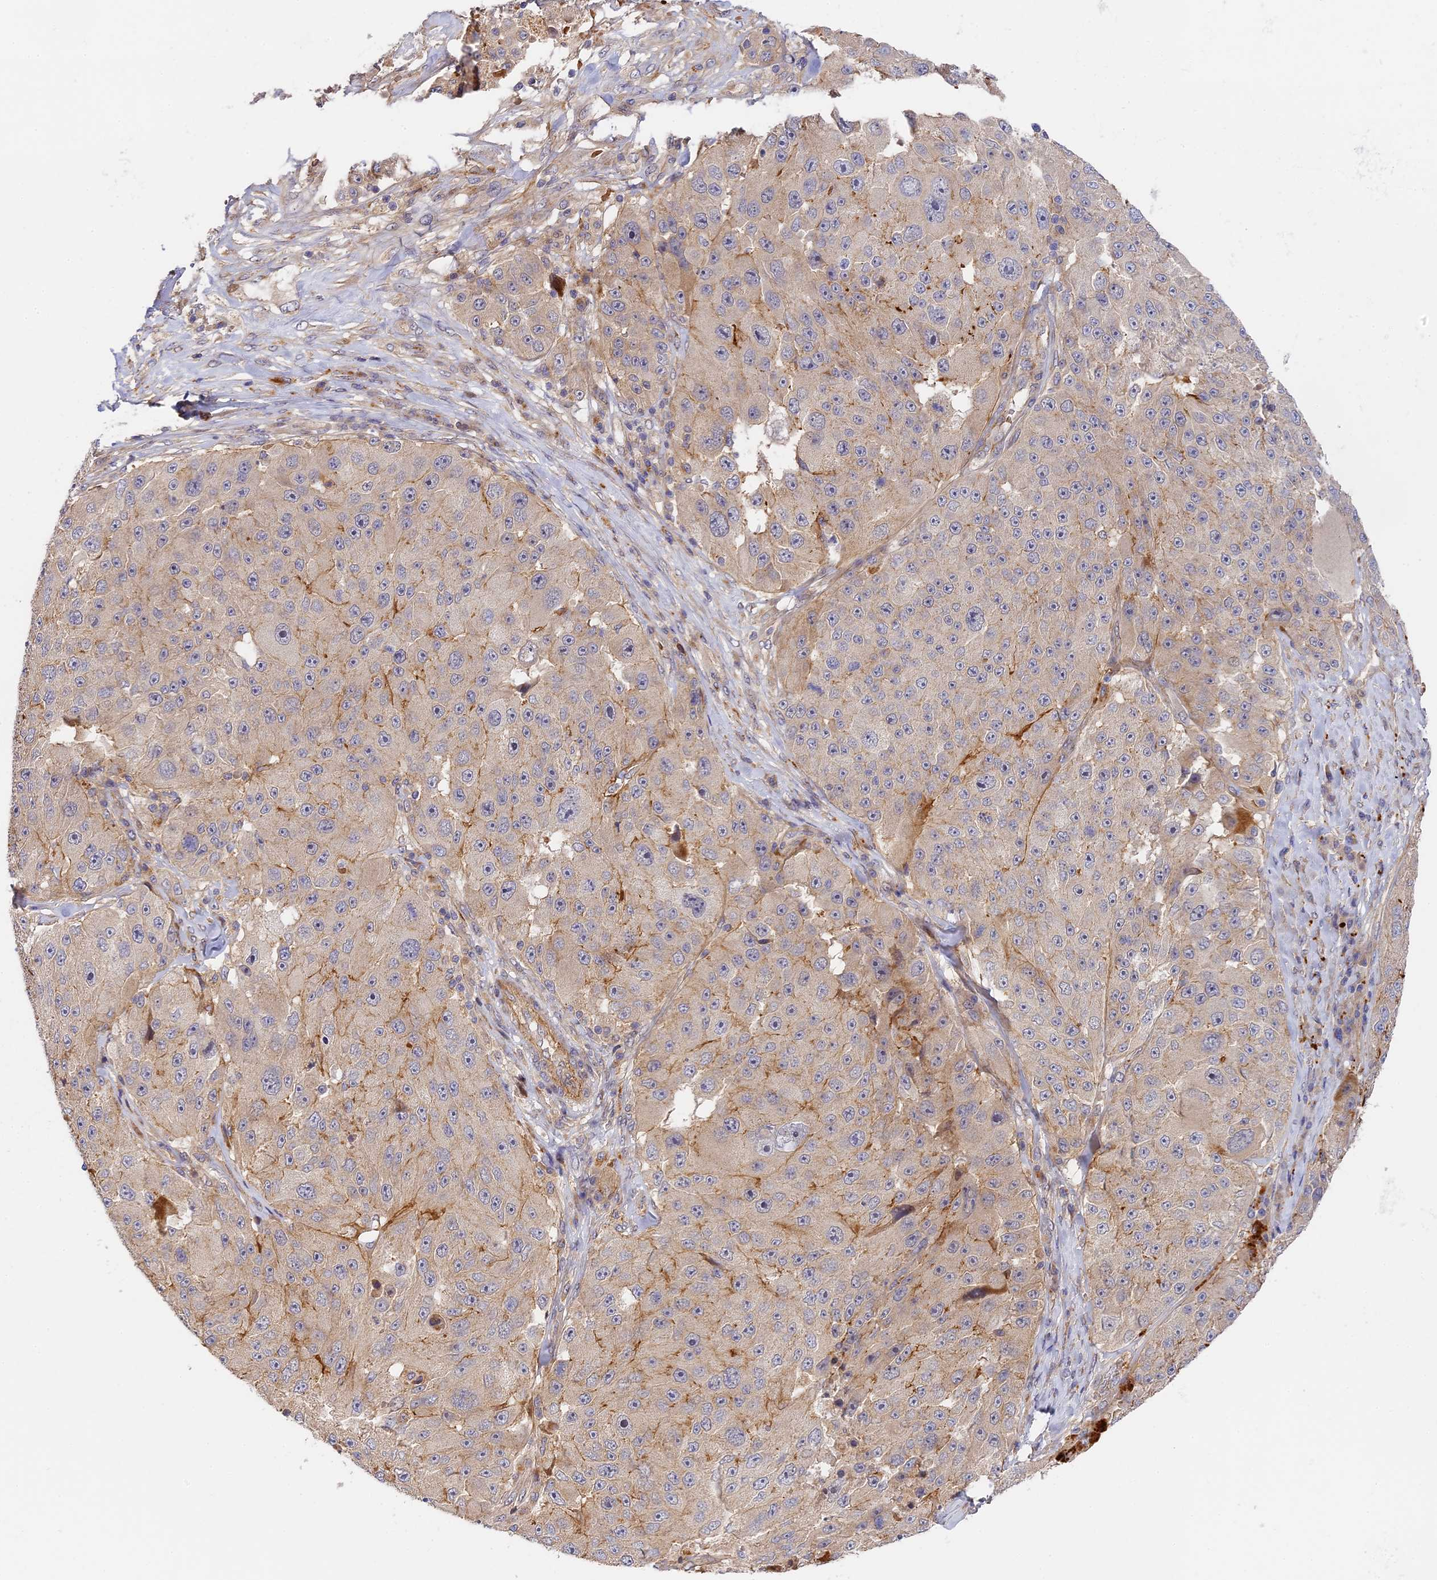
{"staining": {"intensity": "moderate", "quantity": "<25%", "location": "cytoplasmic/membranous"}, "tissue": "melanoma", "cell_type": "Tumor cells", "image_type": "cancer", "snomed": [{"axis": "morphology", "description": "Malignant melanoma, Metastatic site"}, {"axis": "topography", "description": "Lymph node"}], "caption": "IHC (DAB) staining of human melanoma exhibits moderate cytoplasmic/membranous protein staining in approximately <25% of tumor cells.", "gene": "MISP3", "patient": {"sex": "male", "age": 62}}